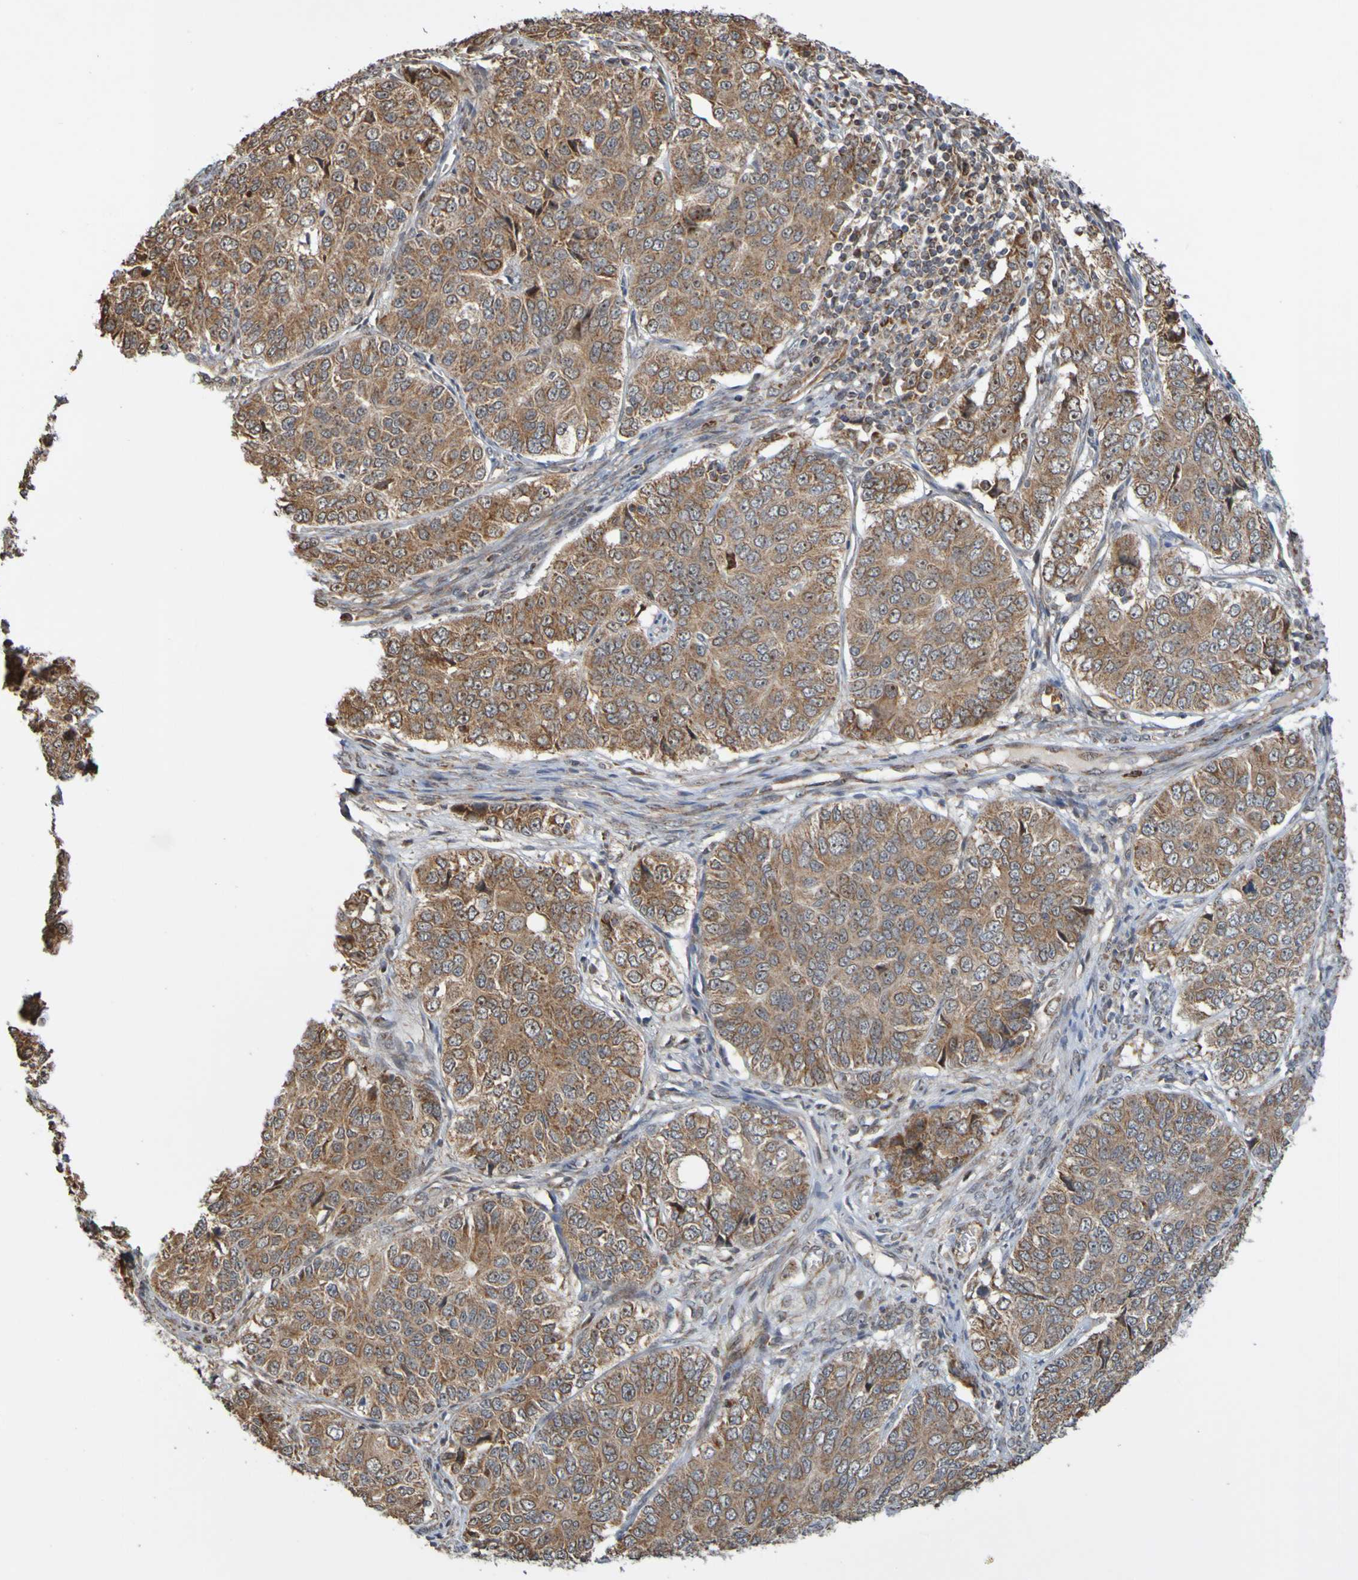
{"staining": {"intensity": "moderate", "quantity": ">75%", "location": "cytoplasmic/membranous"}, "tissue": "ovarian cancer", "cell_type": "Tumor cells", "image_type": "cancer", "snomed": [{"axis": "morphology", "description": "Carcinoma, endometroid"}, {"axis": "topography", "description": "Ovary"}], "caption": "Ovarian cancer stained with a protein marker shows moderate staining in tumor cells.", "gene": "TMBIM1", "patient": {"sex": "female", "age": 51}}